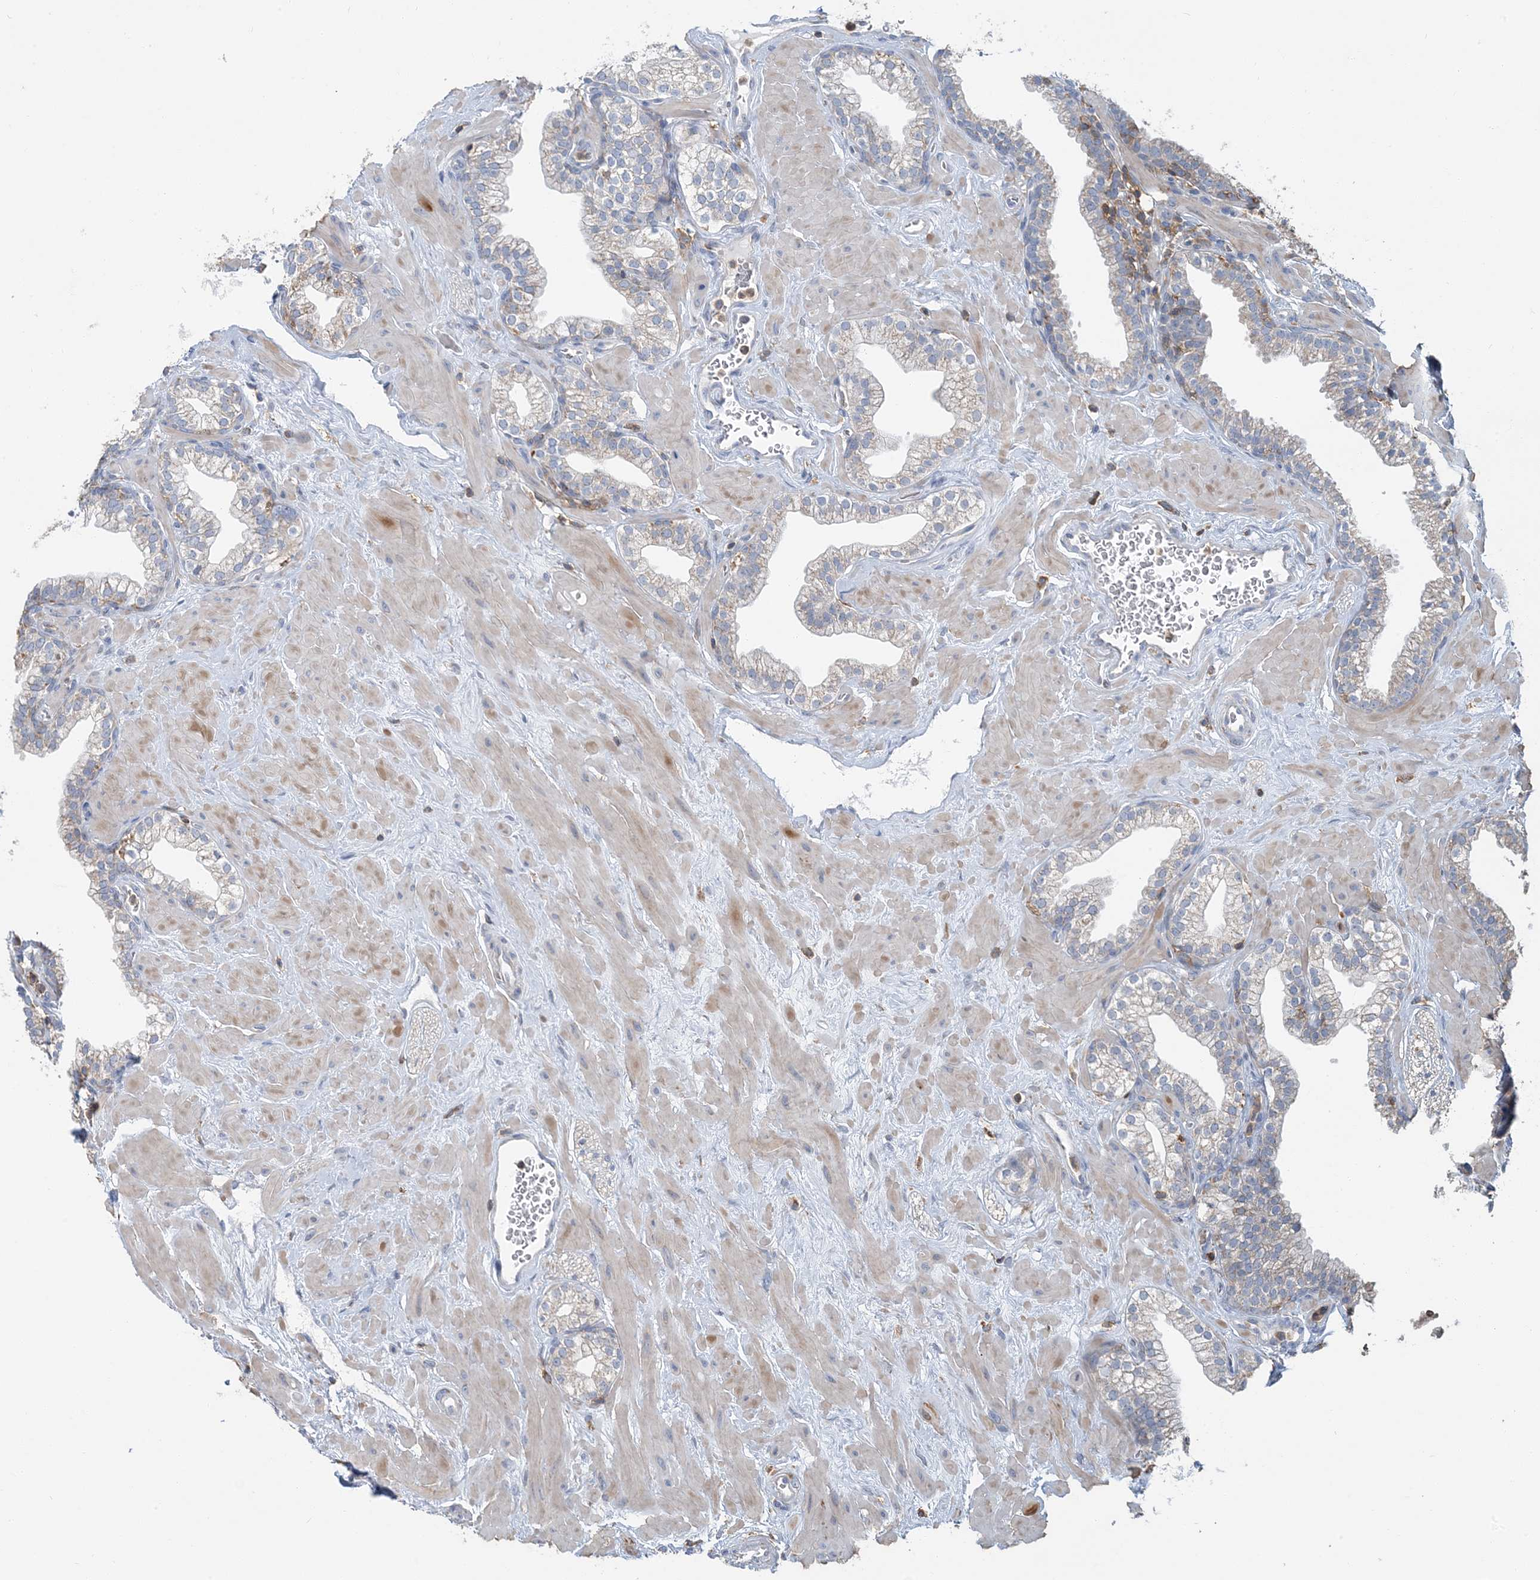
{"staining": {"intensity": "moderate", "quantity": "<25%", "location": "cytoplasmic/membranous"}, "tissue": "prostate", "cell_type": "Glandular cells", "image_type": "normal", "snomed": [{"axis": "morphology", "description": "Normal tissue, NOS"}, {"axis": "morphology", "description": "Urothelial carcinoma, Low grade"}, {"axis": "topography", "description": "Urinary bladder"}, {"axis": "topography", "description": "Prostate"}], "caption": "The immunohistochemical stain labels moderate cytoplasmic/membranous expression in glandular cells of unremarkable prostate.", "gene": "TMLHE", "patient": {"sex": "male", "age": 60}}